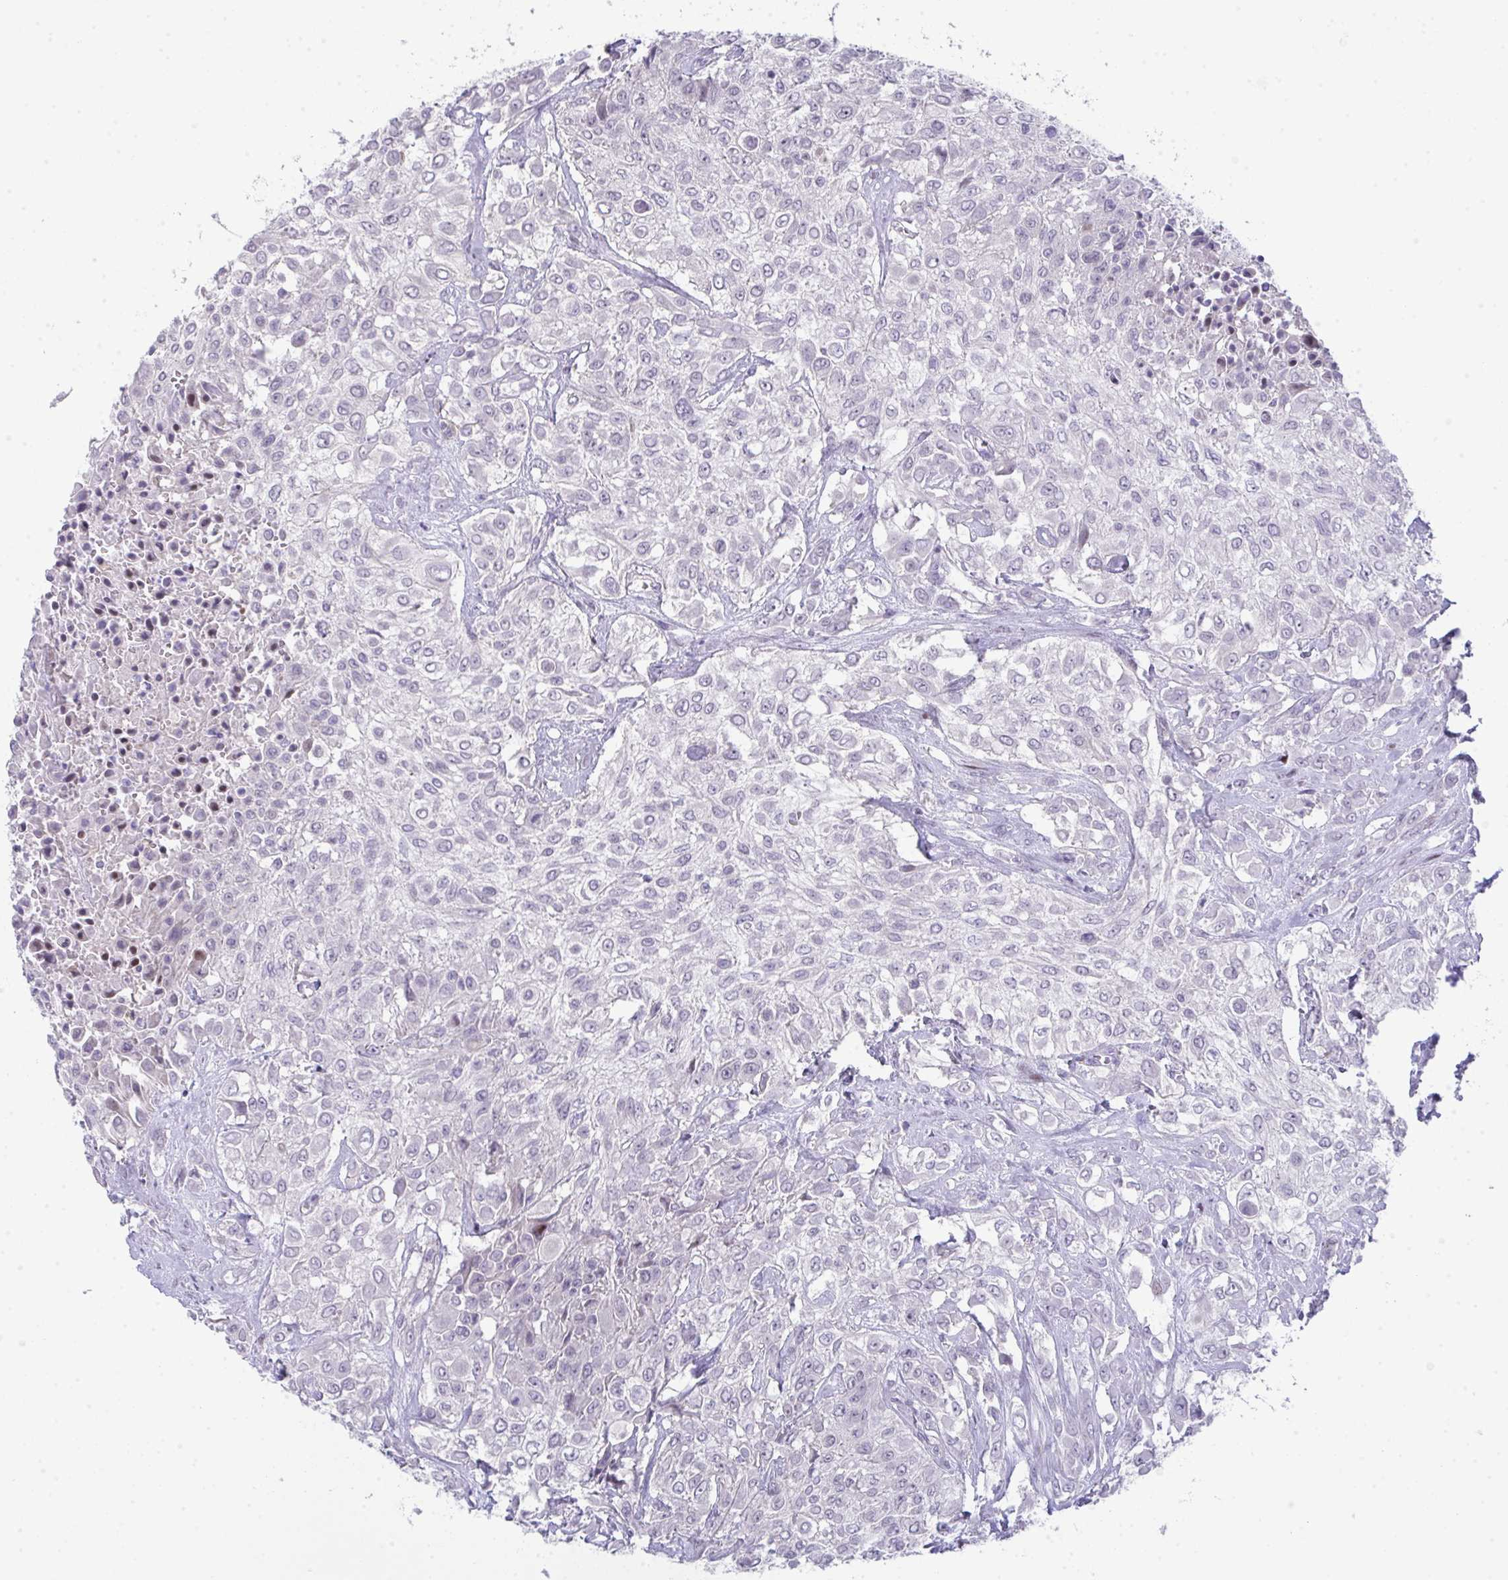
{"staining": {"intensity": "negative", "quantity": "none", "location": "none"}, "tissue": "urothelial cancer", "cell_type": "Tumor cells", "image_type": "cancer", "snomed": [{"axis": "morphology", "description": "Urothelial carcinoma, High grade"}, {"axis": "topography", "description": "Urinary bladder"}], "caption": "A high-resolution photomicrograph shows IHC staining of high-grade urothelial carcinoma, which demonstrates no significant staining in tumor cells.", "gene": "GALNT16", "patient": {"sex": "male", "age": 57}}